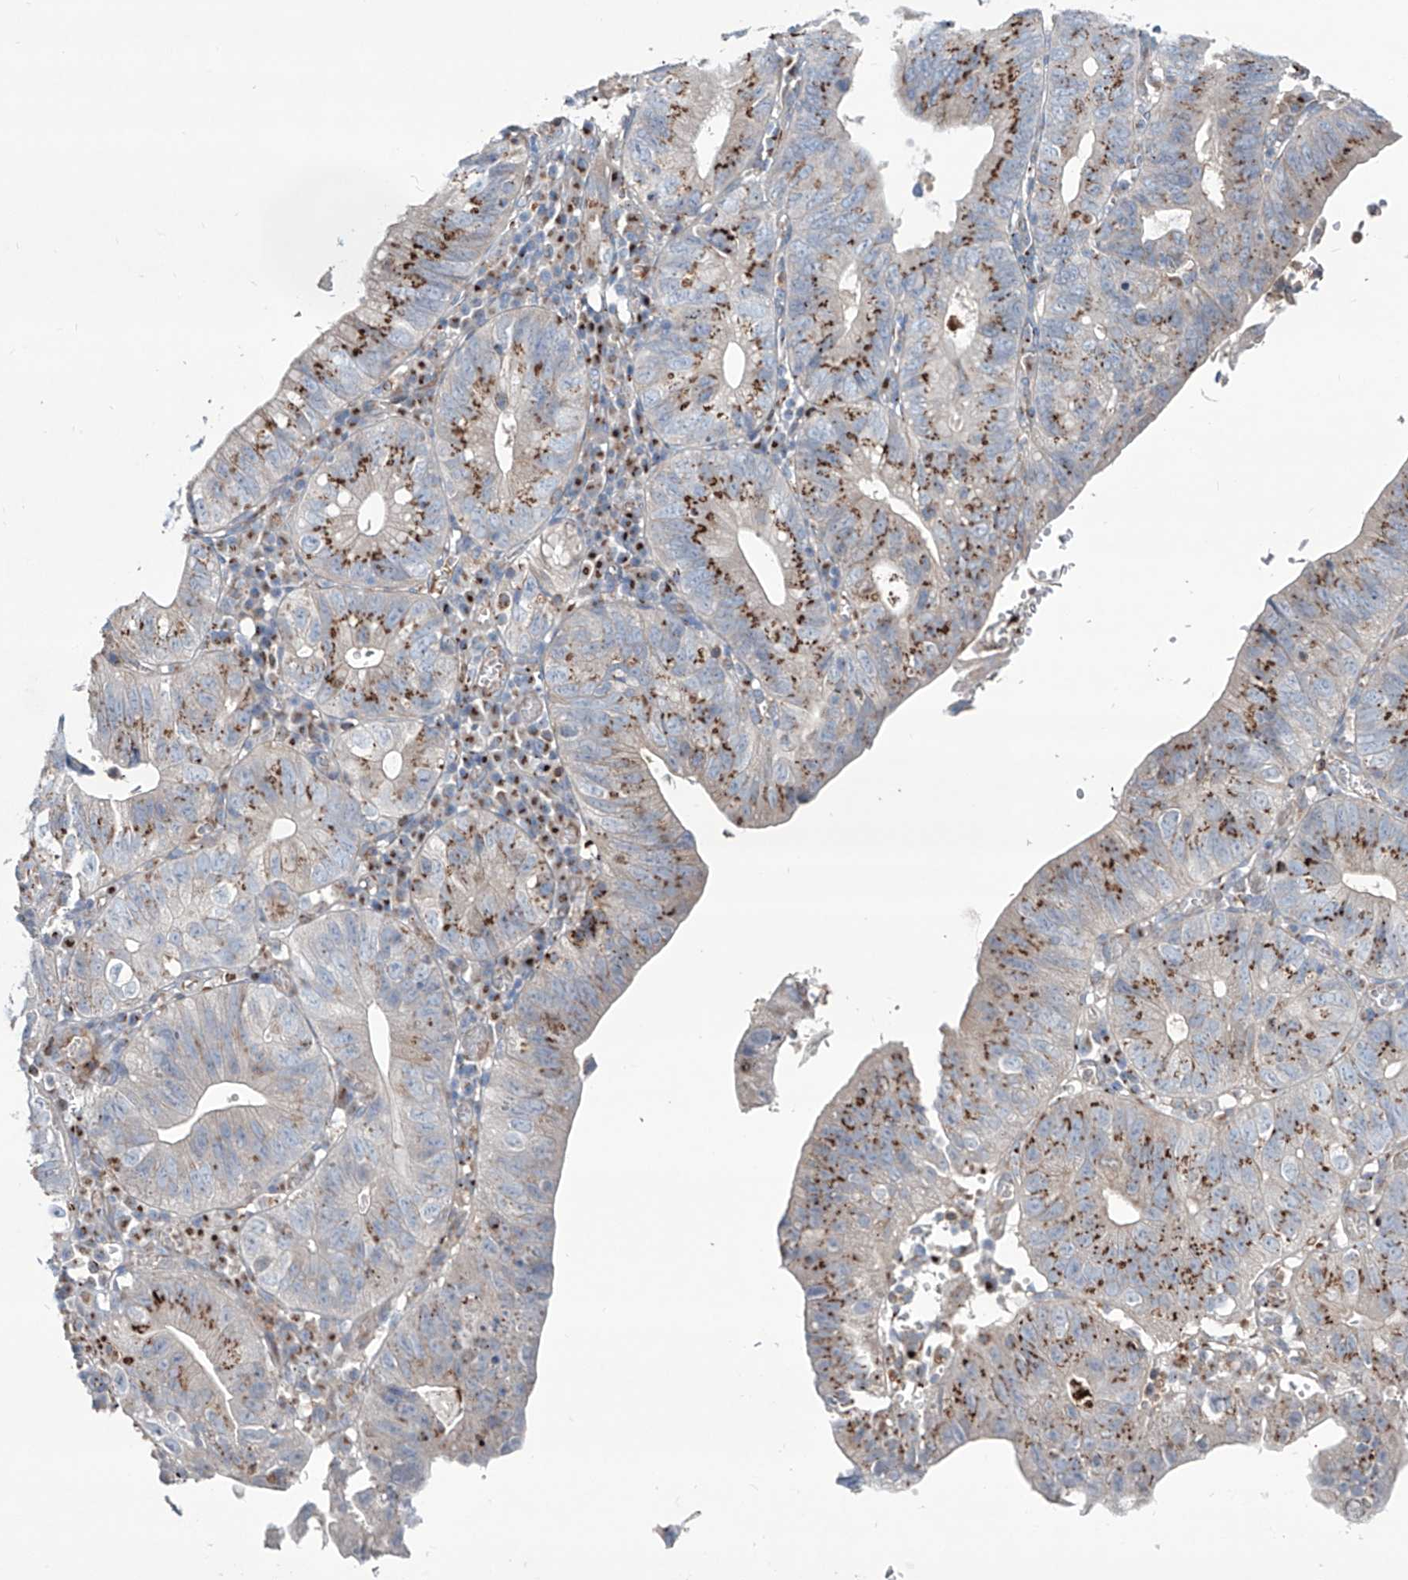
{"staining": {"intensity": "moderate", "quantity": ">75%", "location": "cytoplasmic/membranous"}, "tissue": "stomach cancer", "cell_type": "Tumor cells", "image_type": "cancer", "snomed": [{"axis": "morphology", "description": "Adenocarcinoma, NOS"}, {"axis": "topography", "description": "Stomach"}], "caption": "DAB immunohistochemical staining of human stomach cancer demonstrates moderate cytoplasmic/membranous protein staining in approximately >75% of tumor cells.", "gene": "CDH5", "patient": {"sex": "male", "age": 59}}